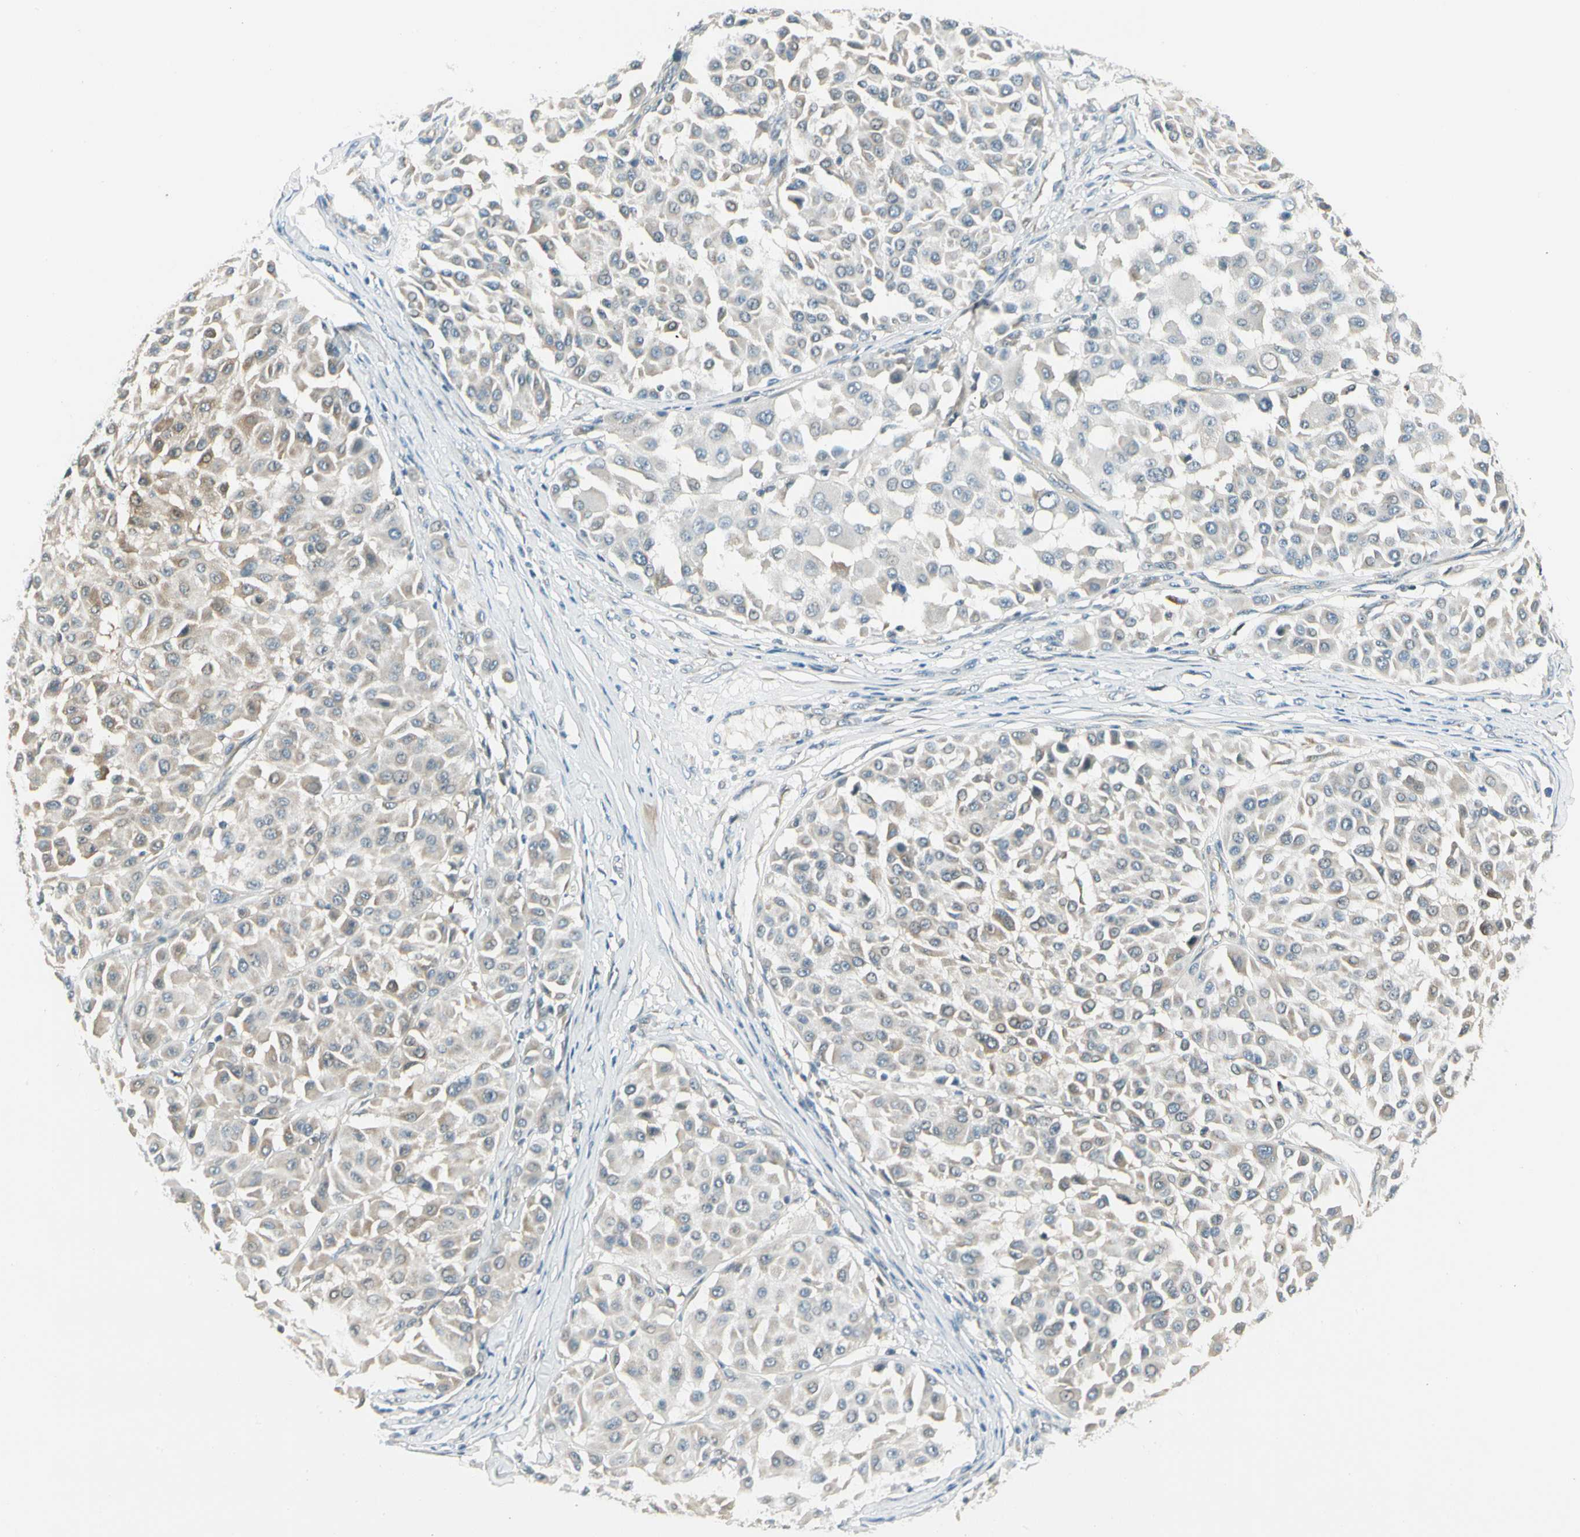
{"staining": {"intensity": "weak", "quantity": "25%-75%", "location": "cytoplasmic/membranous"}, "tissue": "melanoma", "cell_type": "Tumor cells", "image_type": "cancer", "snomed": [{"axis": "morphology", "description": "Malignant melanoma, Metastatic site"}, {"axis": "topography", "description": "Soft tissue"}], "caption": "Protein analysis of melanoma tissue displays weak cytoplasmic/membranous positivity in about 25%-75% of tumor cells.", "gene": "BNIP1", "patient": {"sex": "male", "age": 41}}